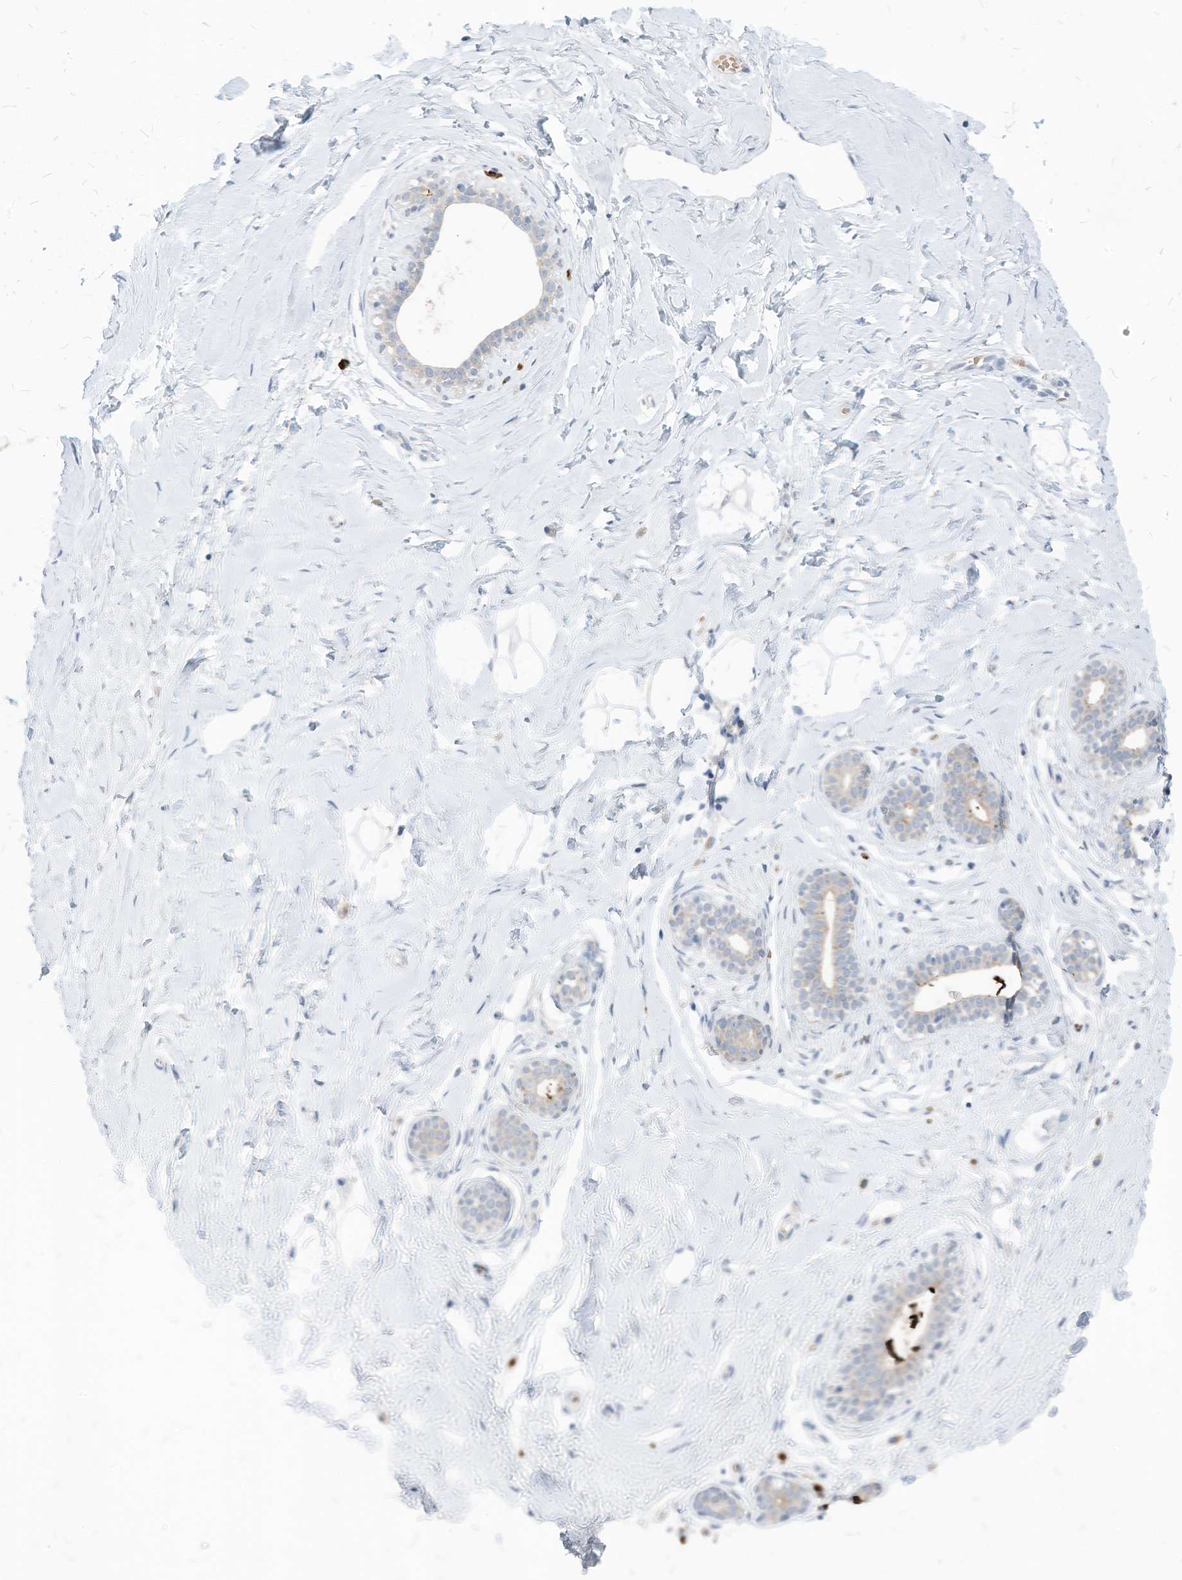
{"staining": {"intensity": "negative", "quantity": "none", "location": "none"}, "tissue": "breast", "cell_type": "Adipocytes", "image_type": "normal", "snomed": [{"axis": "morphology", "description": "Normal tissue, NOS"}, {"axis": "morphology", "description": "Adenoma, NOS"}, {"axis": "topography", "description": "Breast"}], "caption": "The histopathology image shows no staining of adipocytes in benign breast. (DAB immunohistochemistry, high magnification).", "gene": "CHMP2B", "patient": {"sex": "female", "age": 23}}